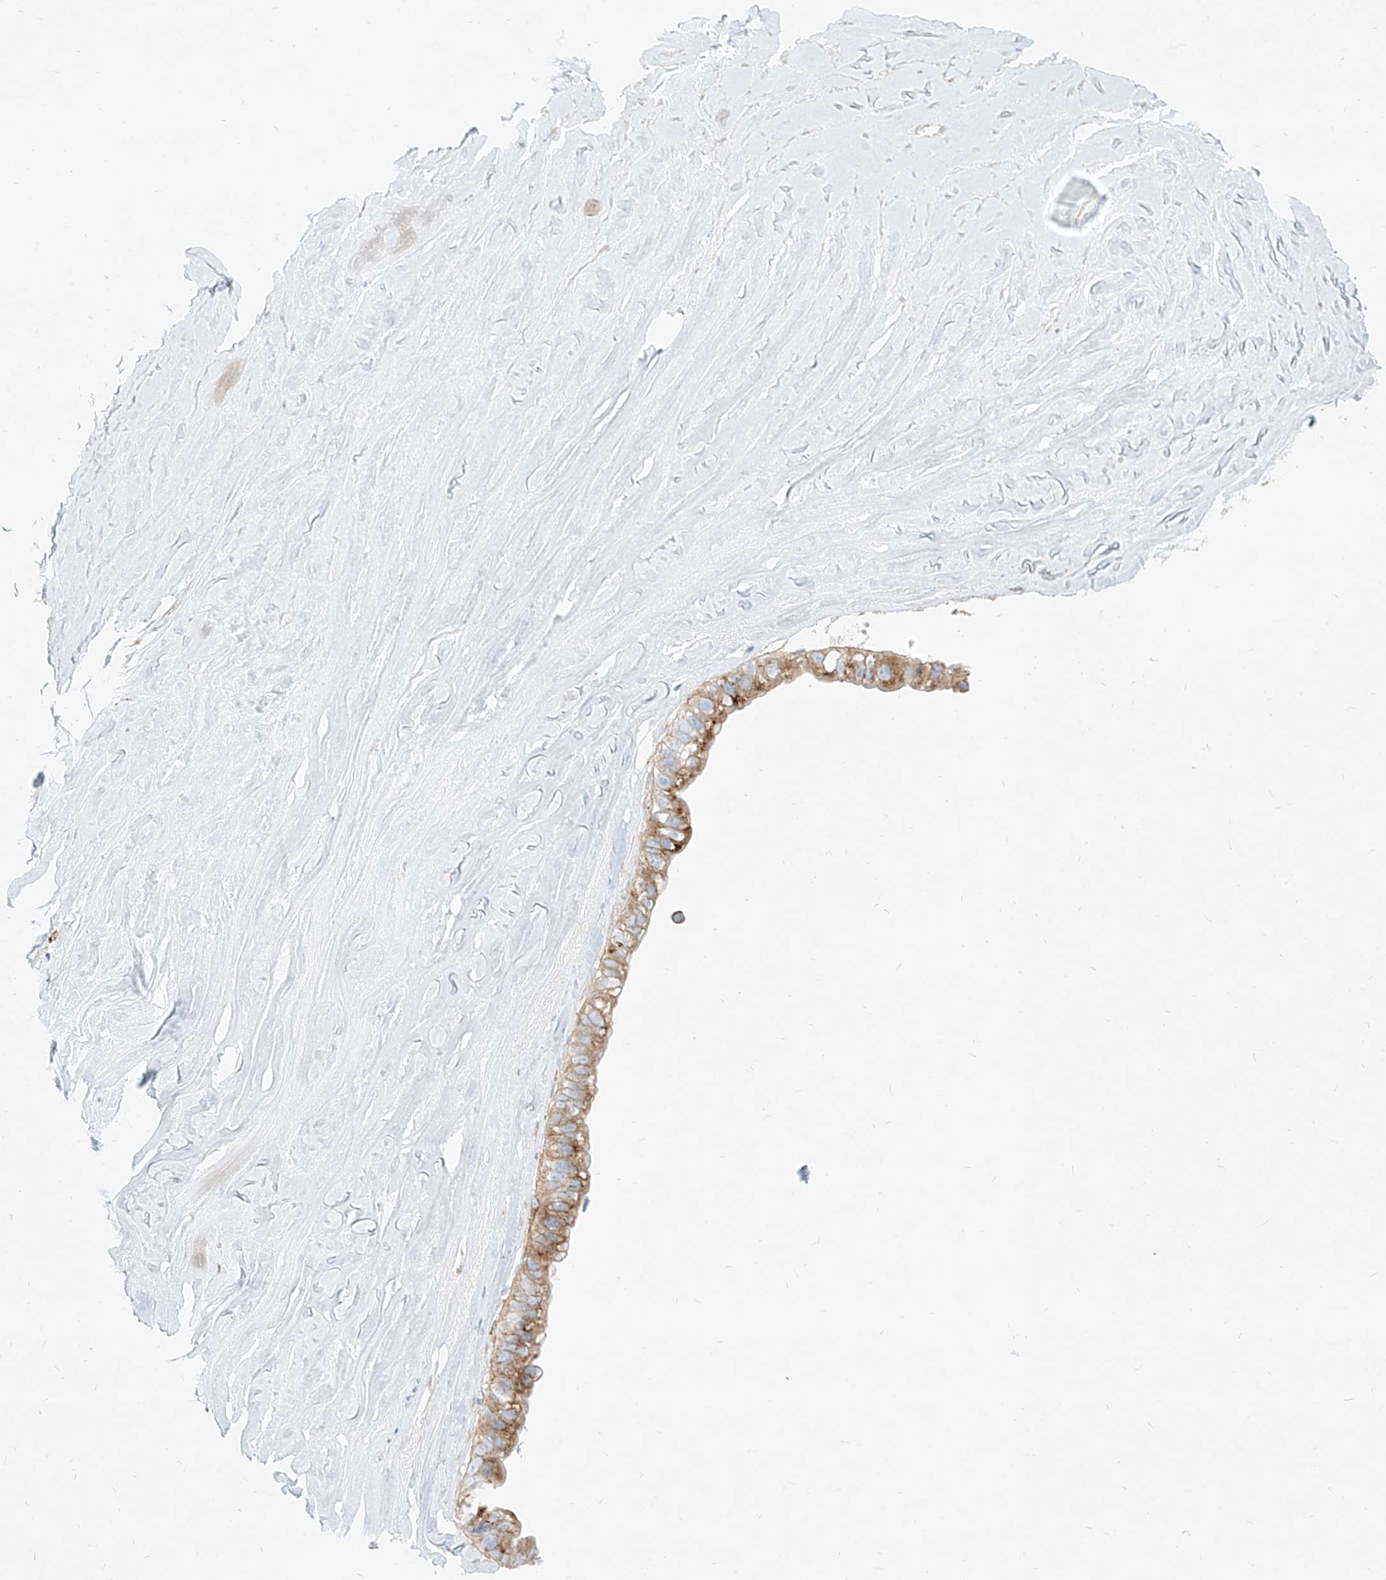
{"staining": {"intensity": "moderate", "quantity": ">75%", "location": "cytoplasmic/membranous"}, "tissue": "ovarian cancer", "cell_type": "Tumor cells", "image_type": "cancer", "snomed": [{"axis": "morphology", "description": "Cystadenocarcinoma, mucinous, NOS"}, {"axis": "topography", "description": "Ovary"}], "caption": "Approximately >75% of tumor cells in mucinous cystadenocarcinoma (ovarian) exhibit moderate cytoplasmic/membranous protein staining as visualized by brown immunohistochemical staining.", "gene": "MTX2", "patient": {"sex": "female", "age": 61}}